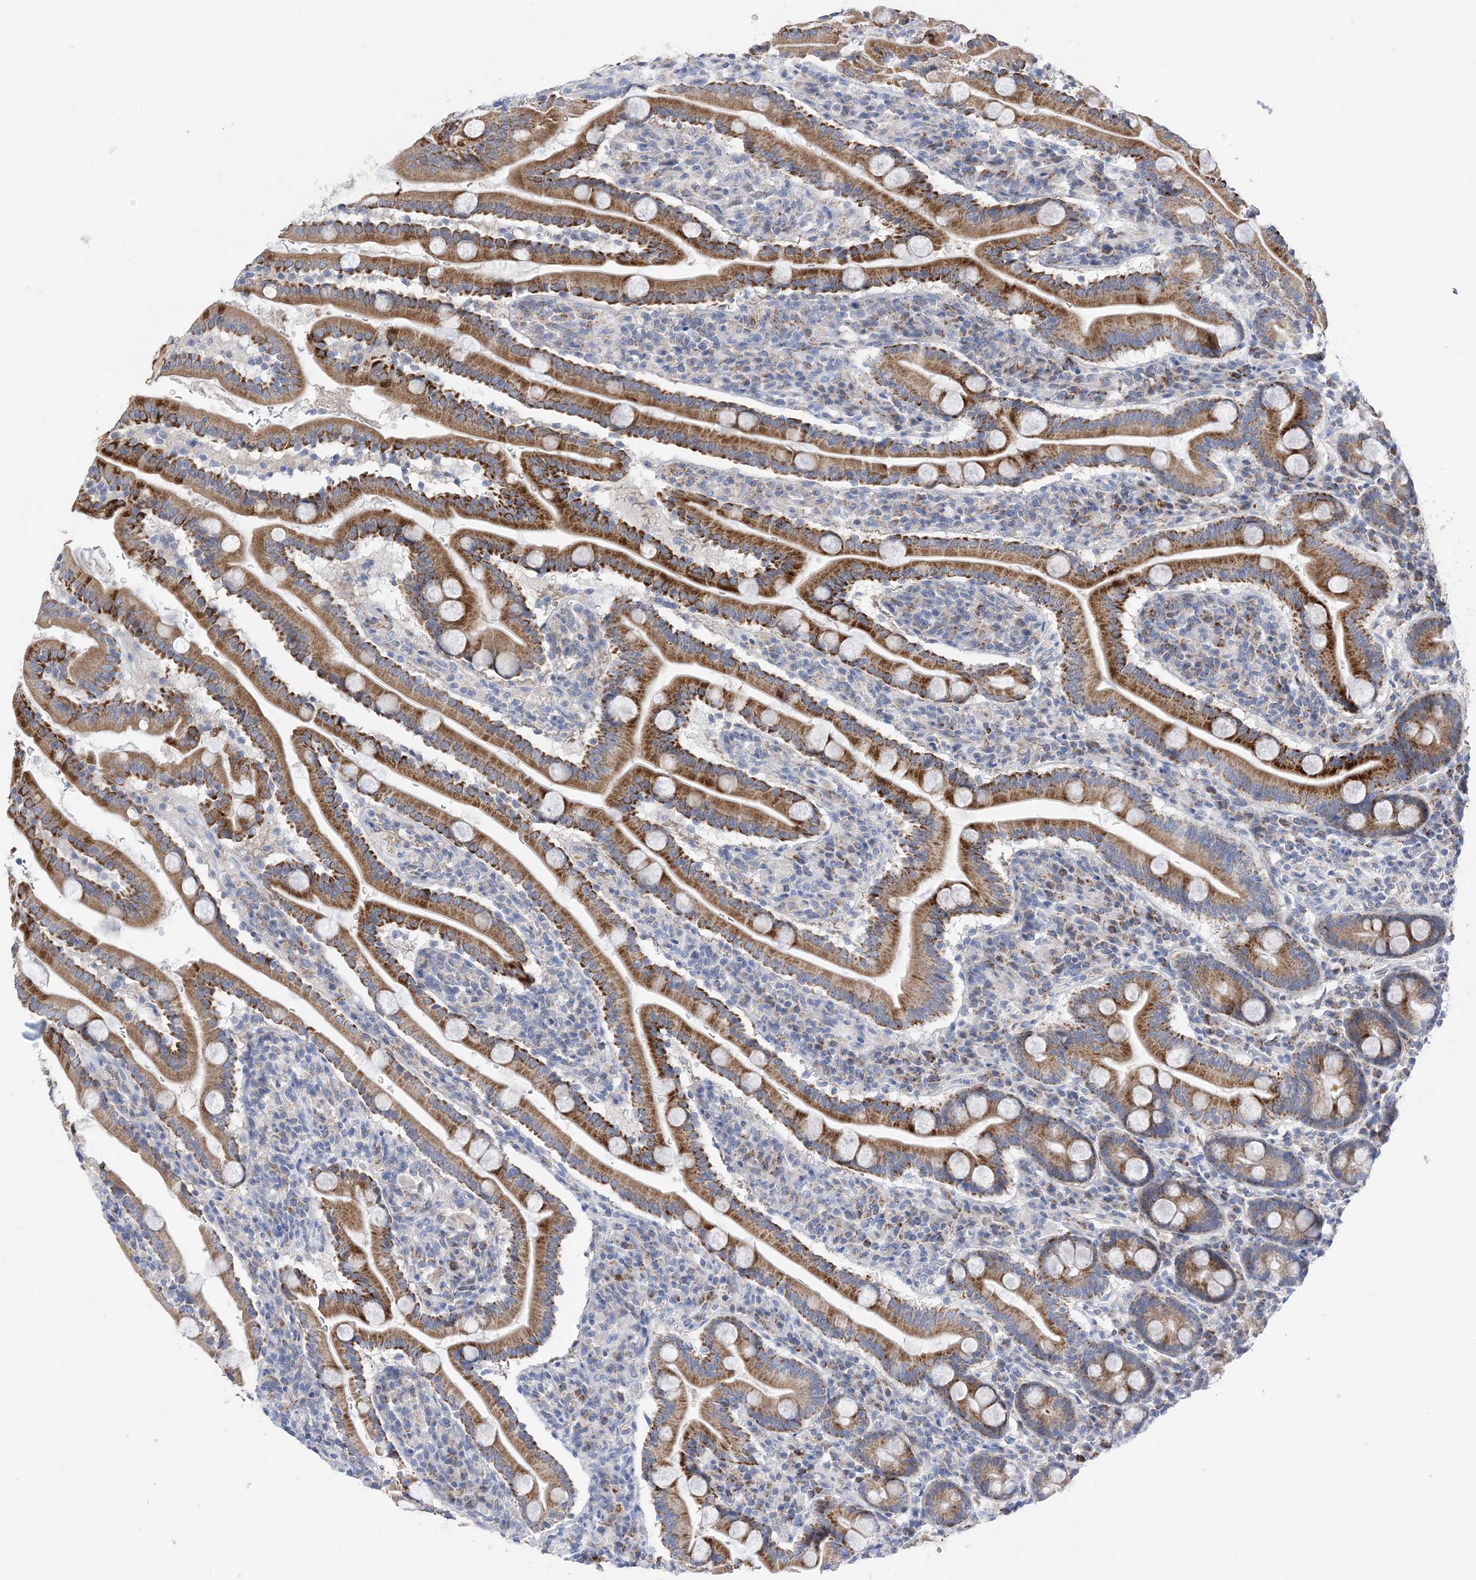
{"staining": {"intensity": "strong", "quantity": ">75%", "location": "cytoplasmic/membranous"}, "tissue": "duodenum", "cell_type": "Glandular cells", "image_type": "normal", "snomed": [{"axis": "morphology", "description": "Normal tissue, NOS"}, {"axis": "topography", "description": "Duodenum"}], "caption": "A micrograph of human duodenum stained for a protein demonstrates strong cytoplasmic/membranous brown staining in glandular cells. (Stains: DAB in brown, nuclei in blue, Microscopy: brightfield microscopy at high magnification).", "gene": "PLK4", "patient": {"sex": "male", "age": 35}}